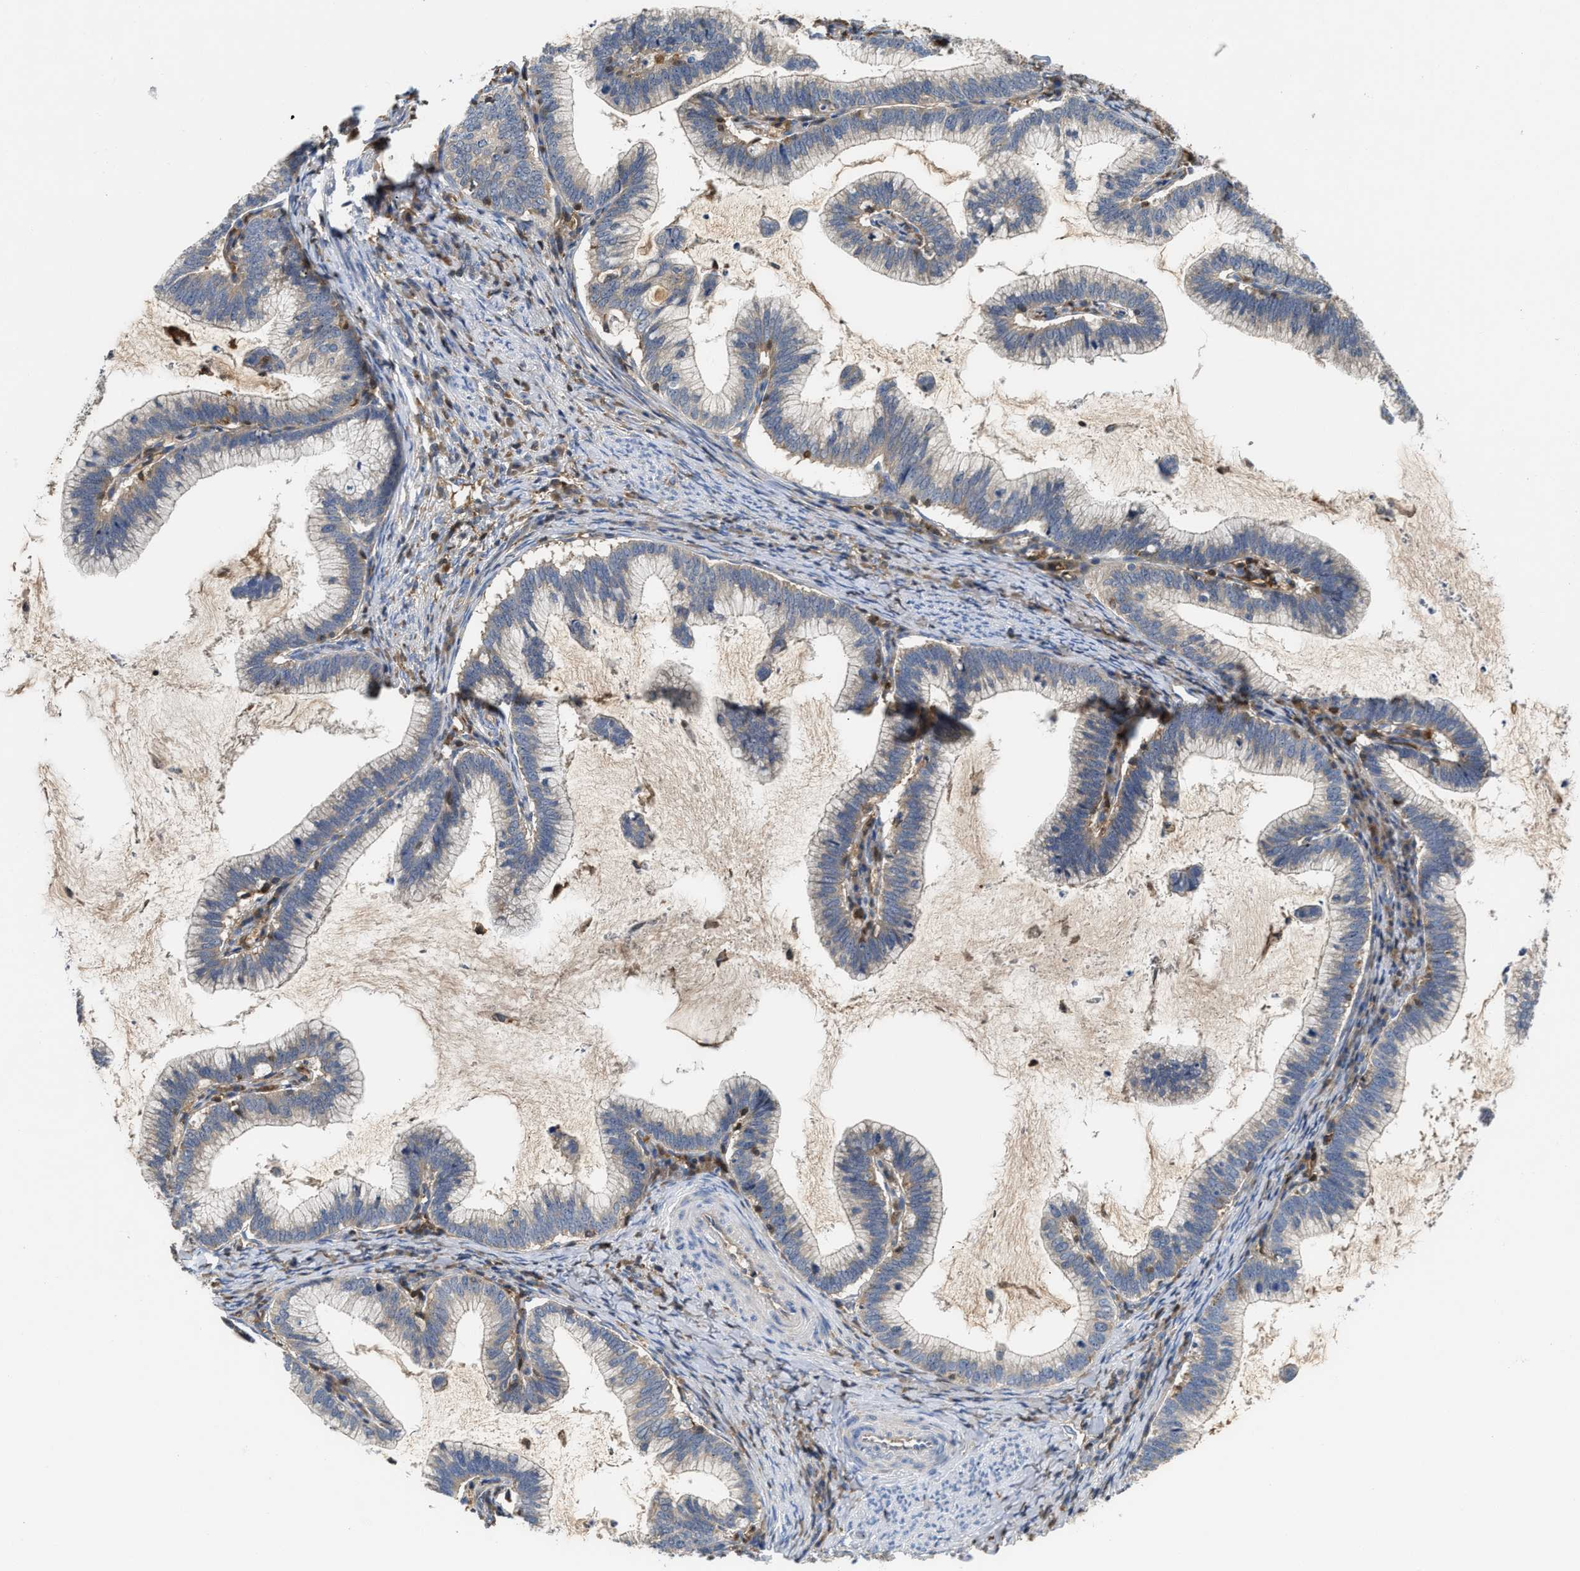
{"staining": {"intensity": "weak", "quantity": "<25%", "location": "cytoplasmic/membranous"}, "tissue": "cervical cancer", "cell_type": "Tumor cells", "image_type": "cancer", "snomed": [{"axis": "morphology", "description": "Adenocarcinoma, NOS"}, {"axis": "topography", "description": "Cervix"}], "caption": "Photomicrograph shows no significant protein positivity in tumor cells of cervical cancer (adenocarcinoma). The staining was performed using DAB to visualize the protein expression in brown, while the nuclei were stained in blue with hematoxylin (Magnification: 20x).", "gene": "OSTF1", "patient": {"sex": "female", "age": 36}}